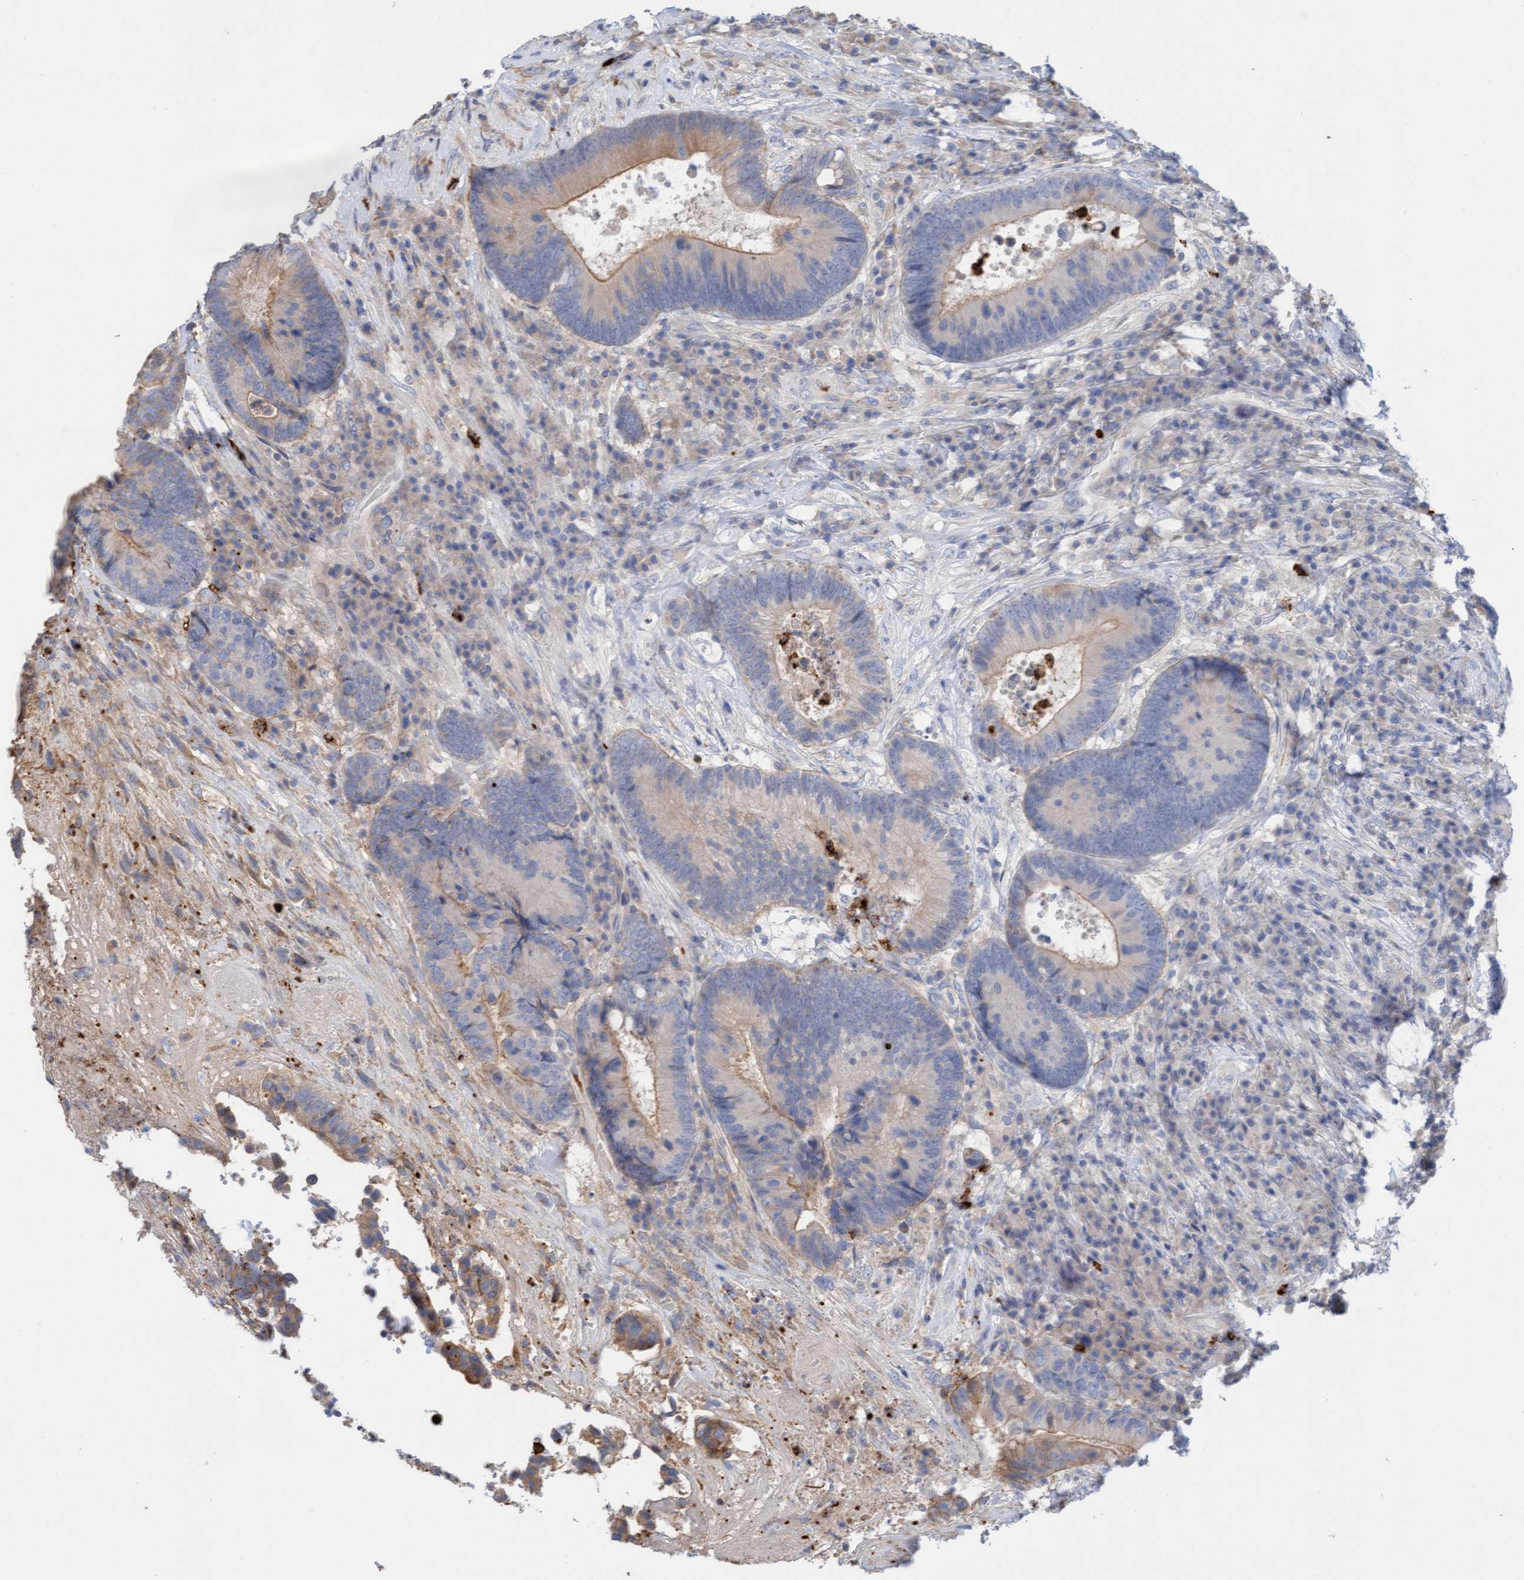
{"staining": {"intensity": "weak", "quantity": "25%-75%", "location": "cytoplasmic/membranous"}, "tissue": "colorectal cancer", "cell_type": "Tumor cells", "image_type": "cancer", "snomed": [{"axis": "morphology", "description": "Adenocarcinoma, NOS"}, {"axis": "topography", "description": "Rectum"}], "caption": "Approximately 25%-75% of tumor cells in adenocarcinoma (colorectal) show weak cytoplasmic/membranous protein expression as visualized by brown immunohistochemical staining.", "gene": "MMP8", "patient": {"sex": "female", "age": 89}}